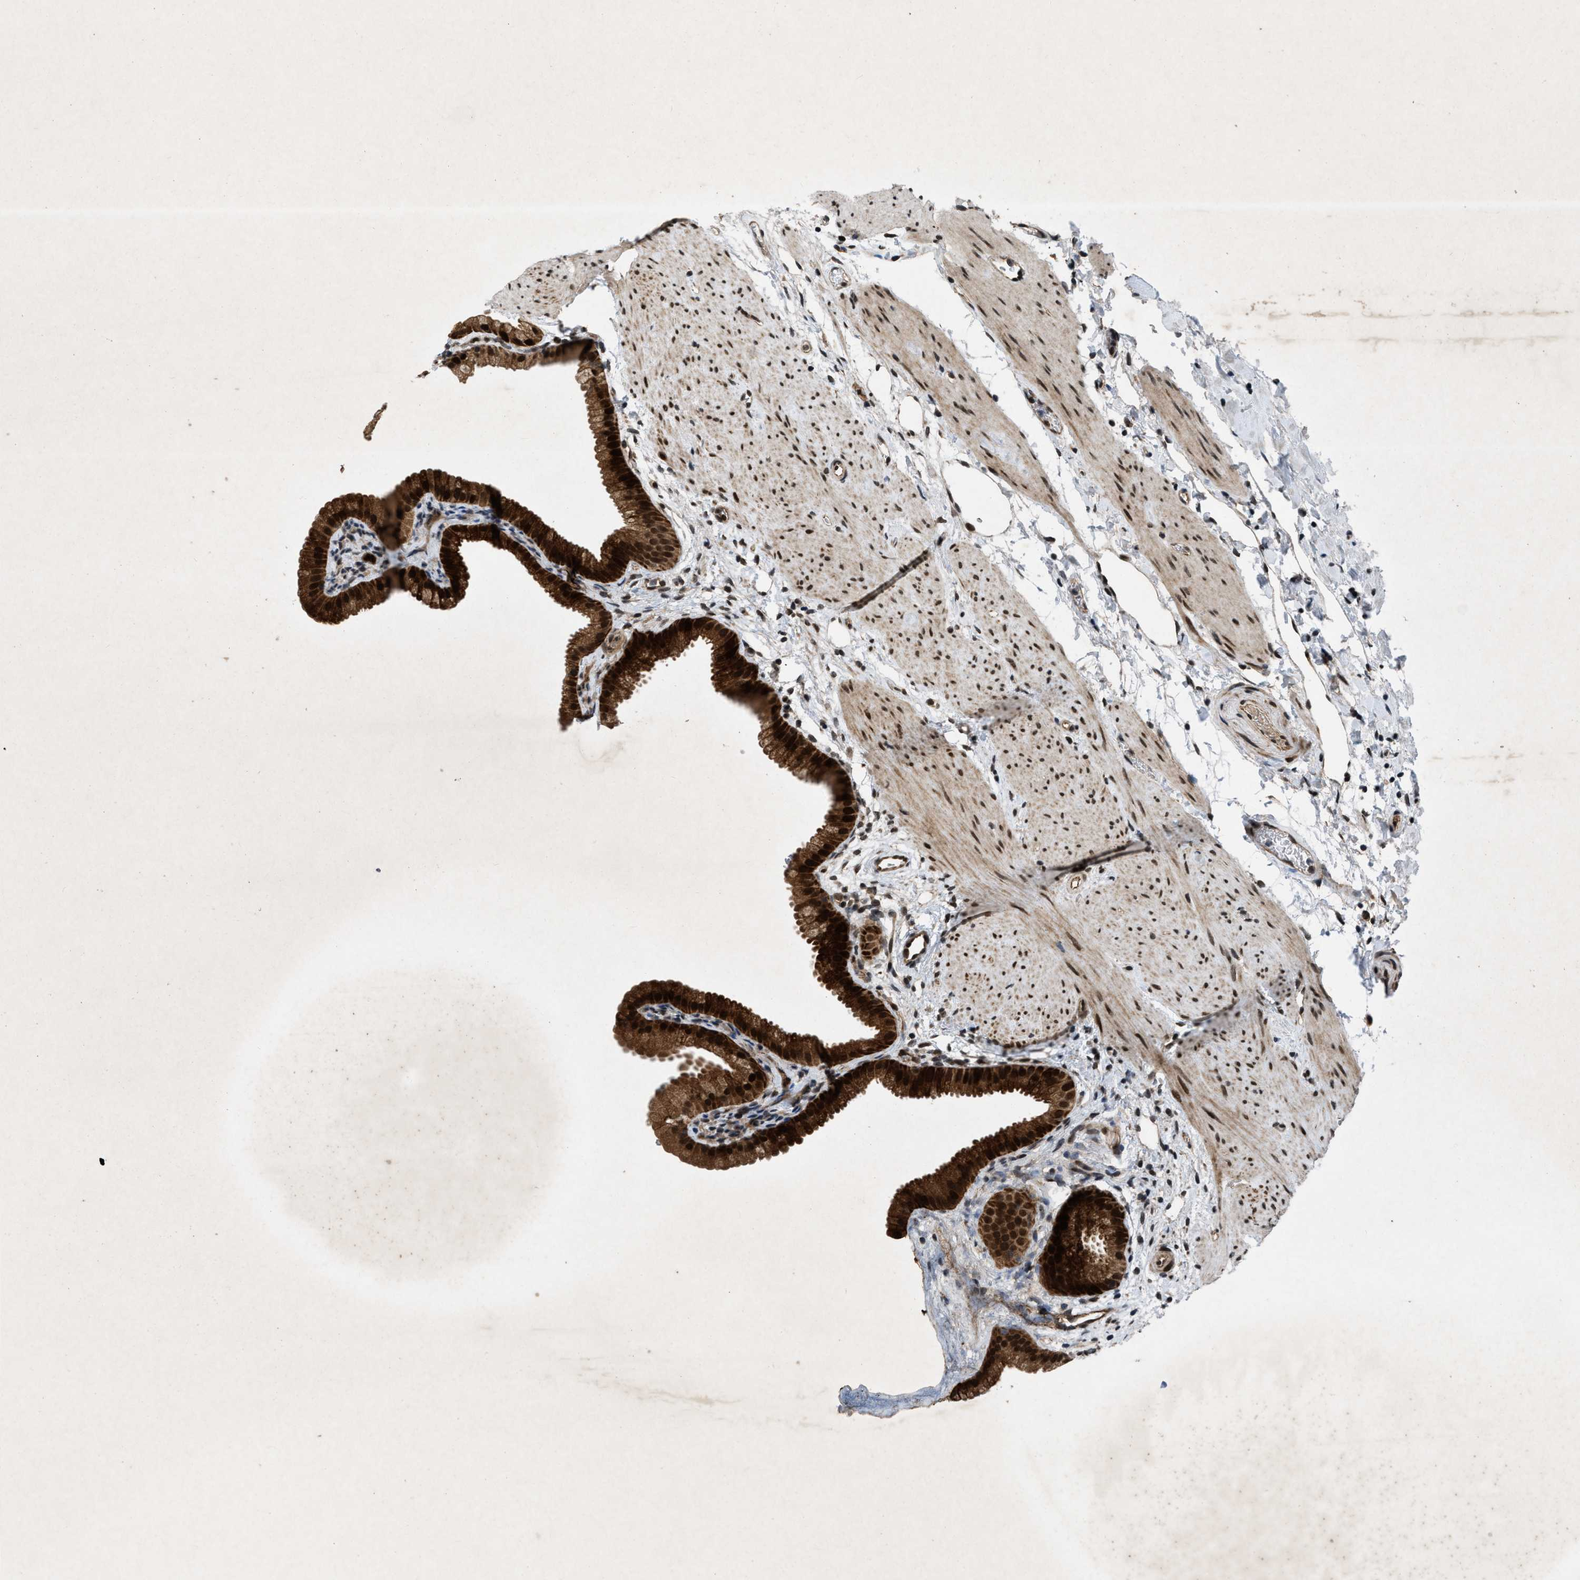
{"staining": {"intensity": "strong", "quantity": ">75%", "location": "cytoplasmic/membranous,nuclear"}, "tissue": "gallbladder", "cell_type": "Glandular cells", "image_type": "normal", "snomed": [{"axis": "morphology", "description": "Normal tissue, NOS"}, {"axis": "topography", "description": "Gallbladder"}], "caption": "Gallbladder stained with a brown dye shows strong cytoplasmic/membranous,nuclear positive expression in about >75% of glandular cells.", "gene": "ZNHIT1", "patient": {"sex": "female", "age": 64}}